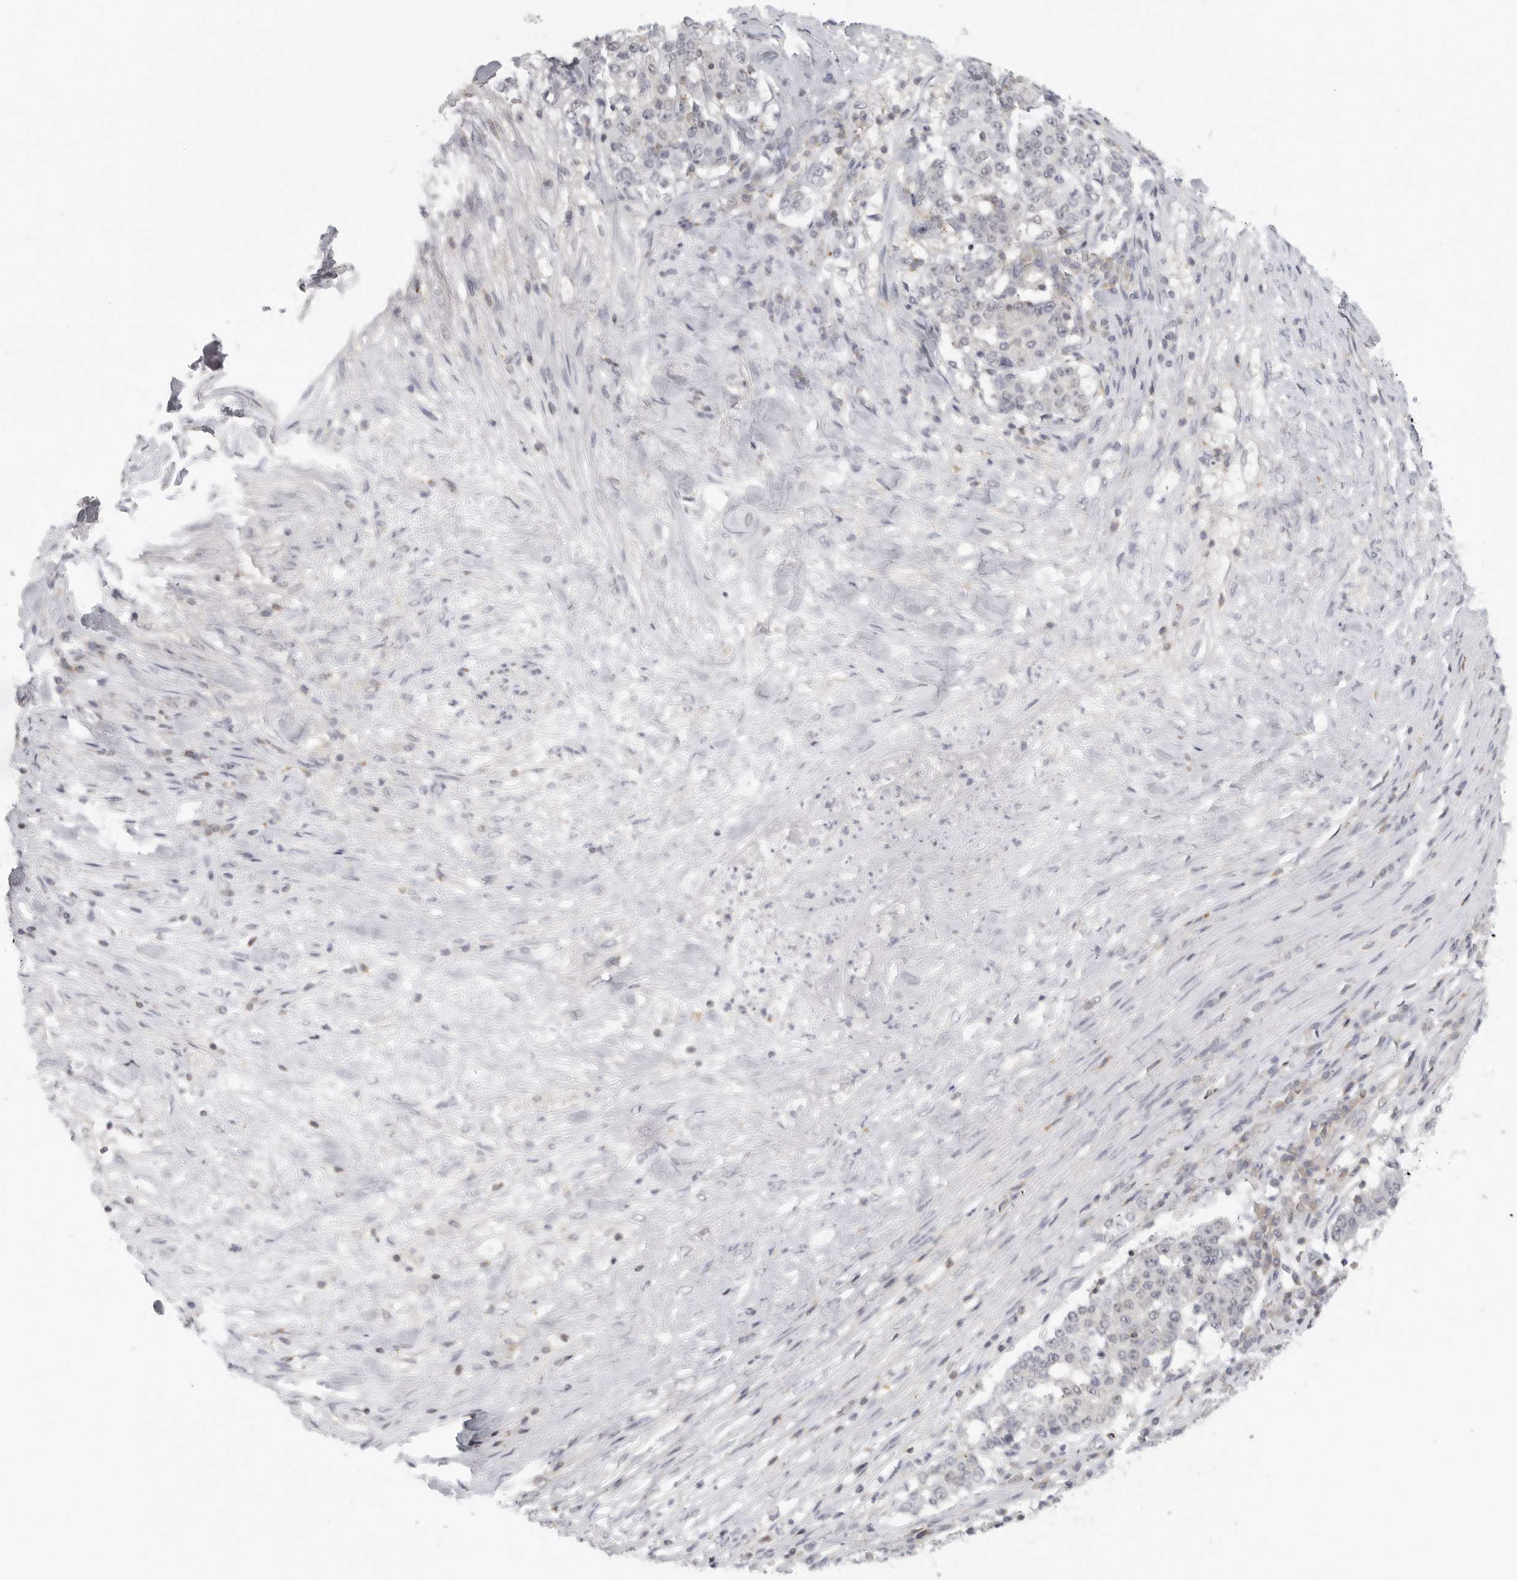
{"staining": {"intensity": "negative", "quantity": "none", "location": "none"}, "tissue": "stomach cancer", "cell_type": "Tumor cells", "image_type": "cancer", "snomed": [{"axis": "morphology", "description": "Adenocarcinoma, NOS"}, {"axis": "topography", "description": "Stomach"}], "caption": "Micrograph shows no significant protein staining in tumor cells of adenocarcinoma (stomach). (Brightfield microscopy of DAB (3,3'-diaminobenzidine) immunohistochemistry at high magnification).", "gene": "HDAC6", "patient": {"sex": "male", "age": 59}}